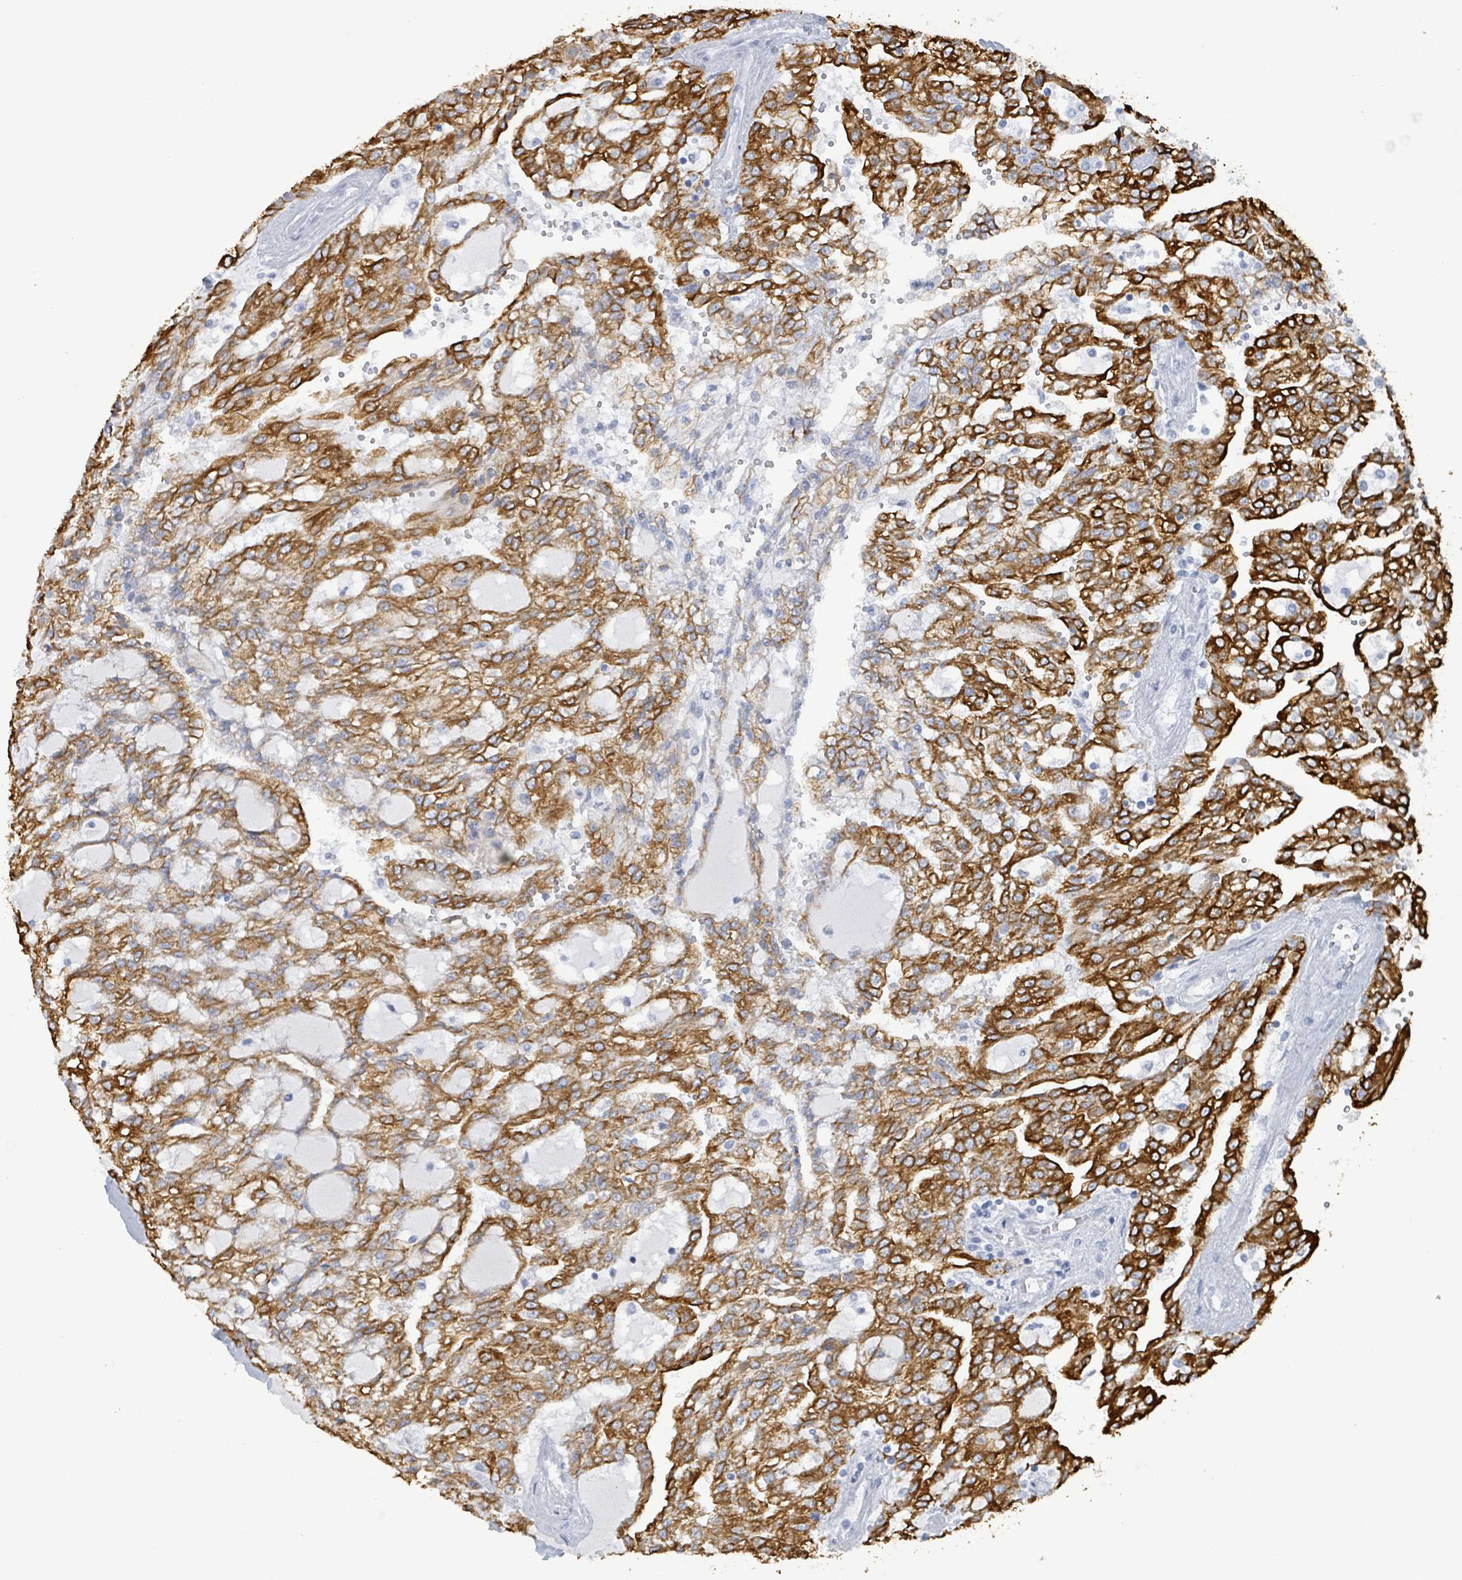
{"staining": {"intensity": "strong", "quantity": ">75%", "location": "cytoplasmic/membranous"}, "tissue": "renal cancer", "cell_type": "Tumor cells", "image_type": "cancer", "snomed": [{"axis": "morphology", "description": "Adenocarcinoma, NOS"}, {"axis": "topography", "description": "Kidney"}], "caption": "A brown stain highlights strong cytoplasmic/membranous positivity of a protein in human renal adenocarcinoma tumor cells.", "gene": "KRT8", "patient": {"sex": "male", "age": 63}}